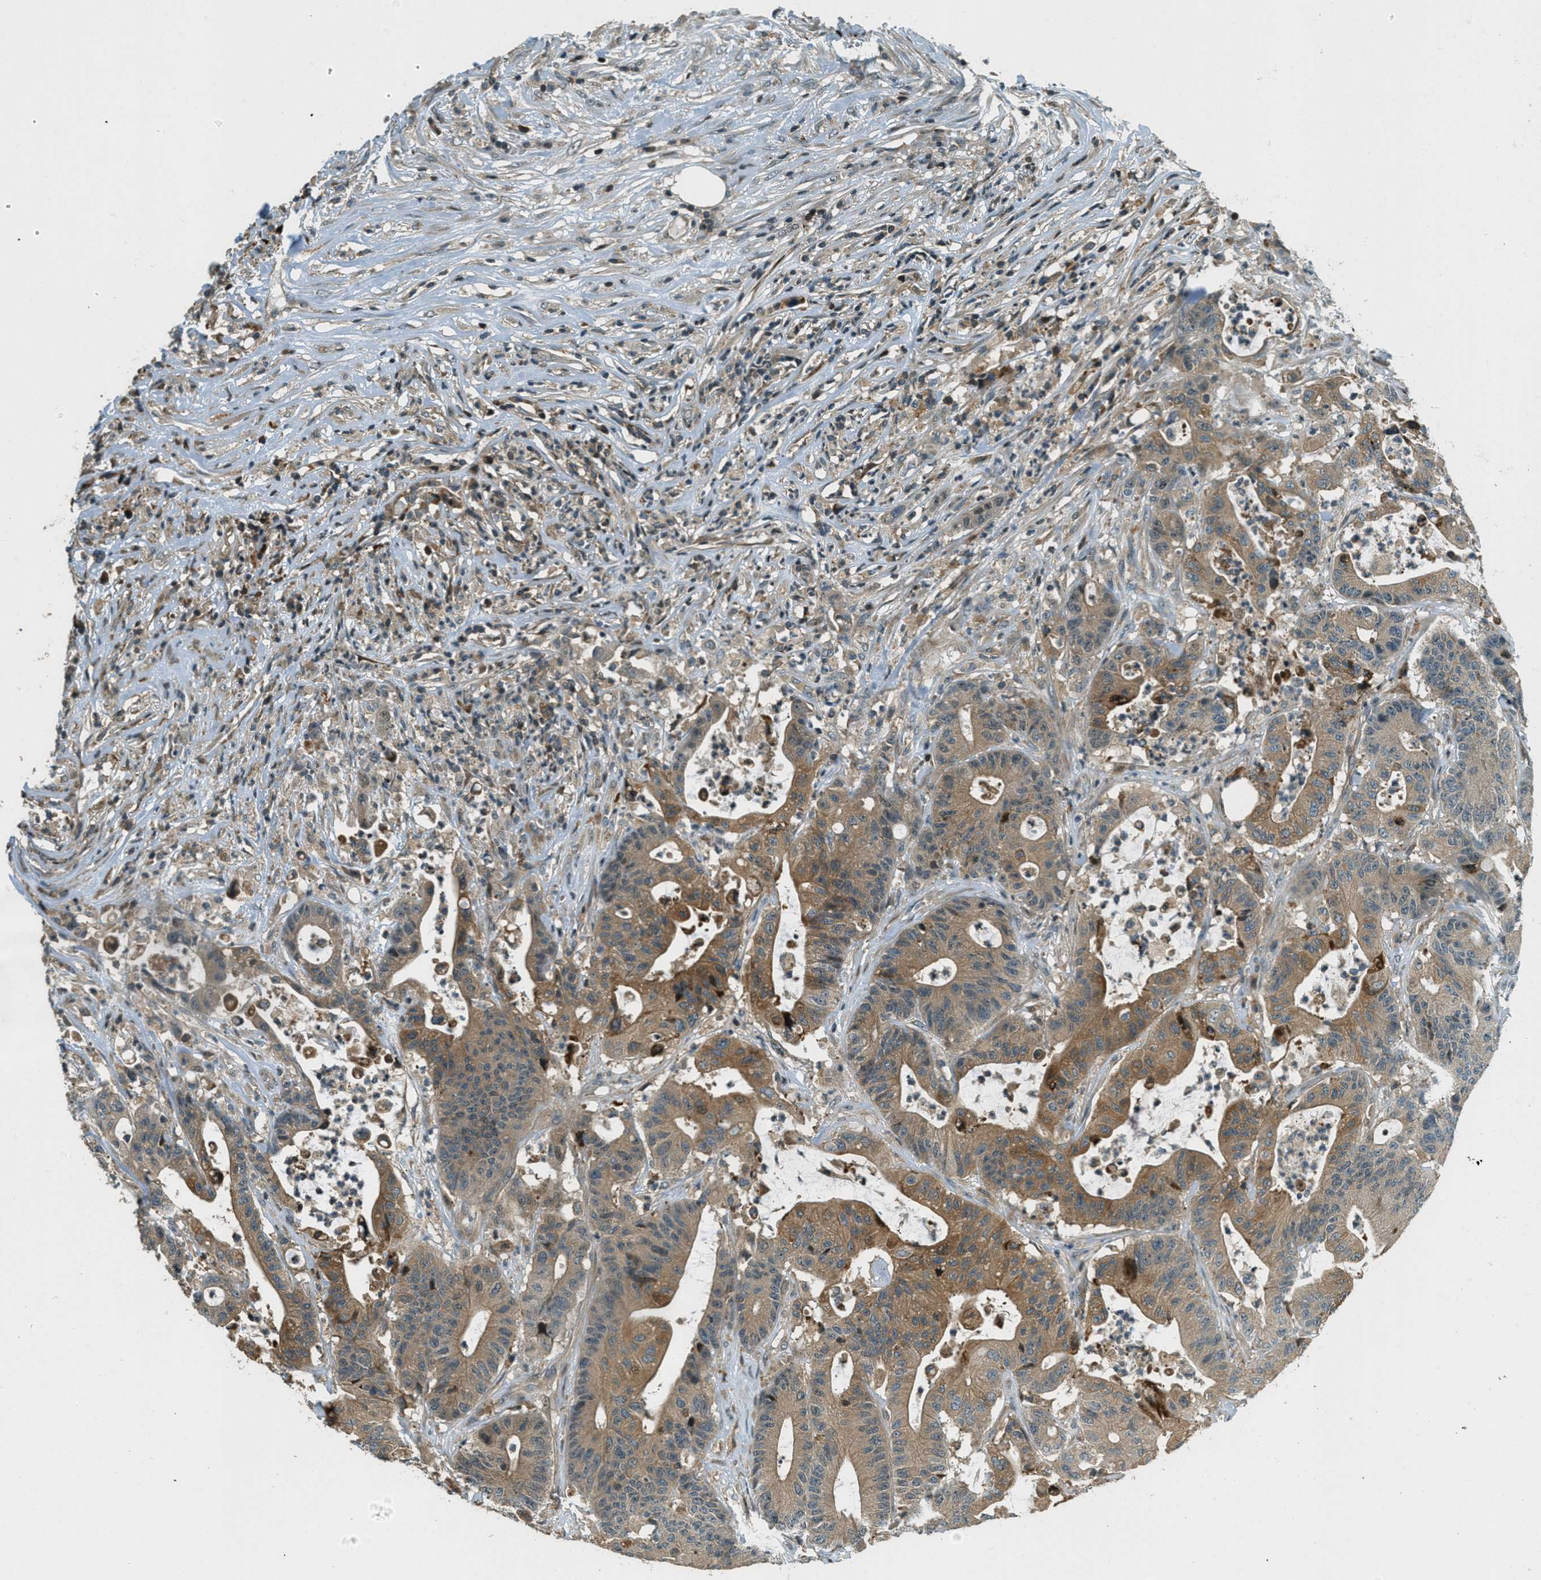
{"staining": {"intensity": "moderate", "quantity": ">75%", "location": "cytoplasmic/membranous"}, "tissue": "colorectal cancer", "cell_type": "Tumor cells", "image_type": "cancer", "snomed": [{"axis": "morphology", "description": "Adenocarcinoma, NOS"}, {"axis": "topography", "description": "Colon"}], "caption": "Immunohistochemistry histopathology image of neoplastic tissue: human colorectal adenocarcinoma stained using immunohistochemistry shows medium levels of moderate protein expression localized specifically in the cytoplasmic/membranous of tumor cells, appearing as a cytoplasmic/membranous brown color.", "gene": "PTPN23", "patient": {"sex": "female", "age": 84}}